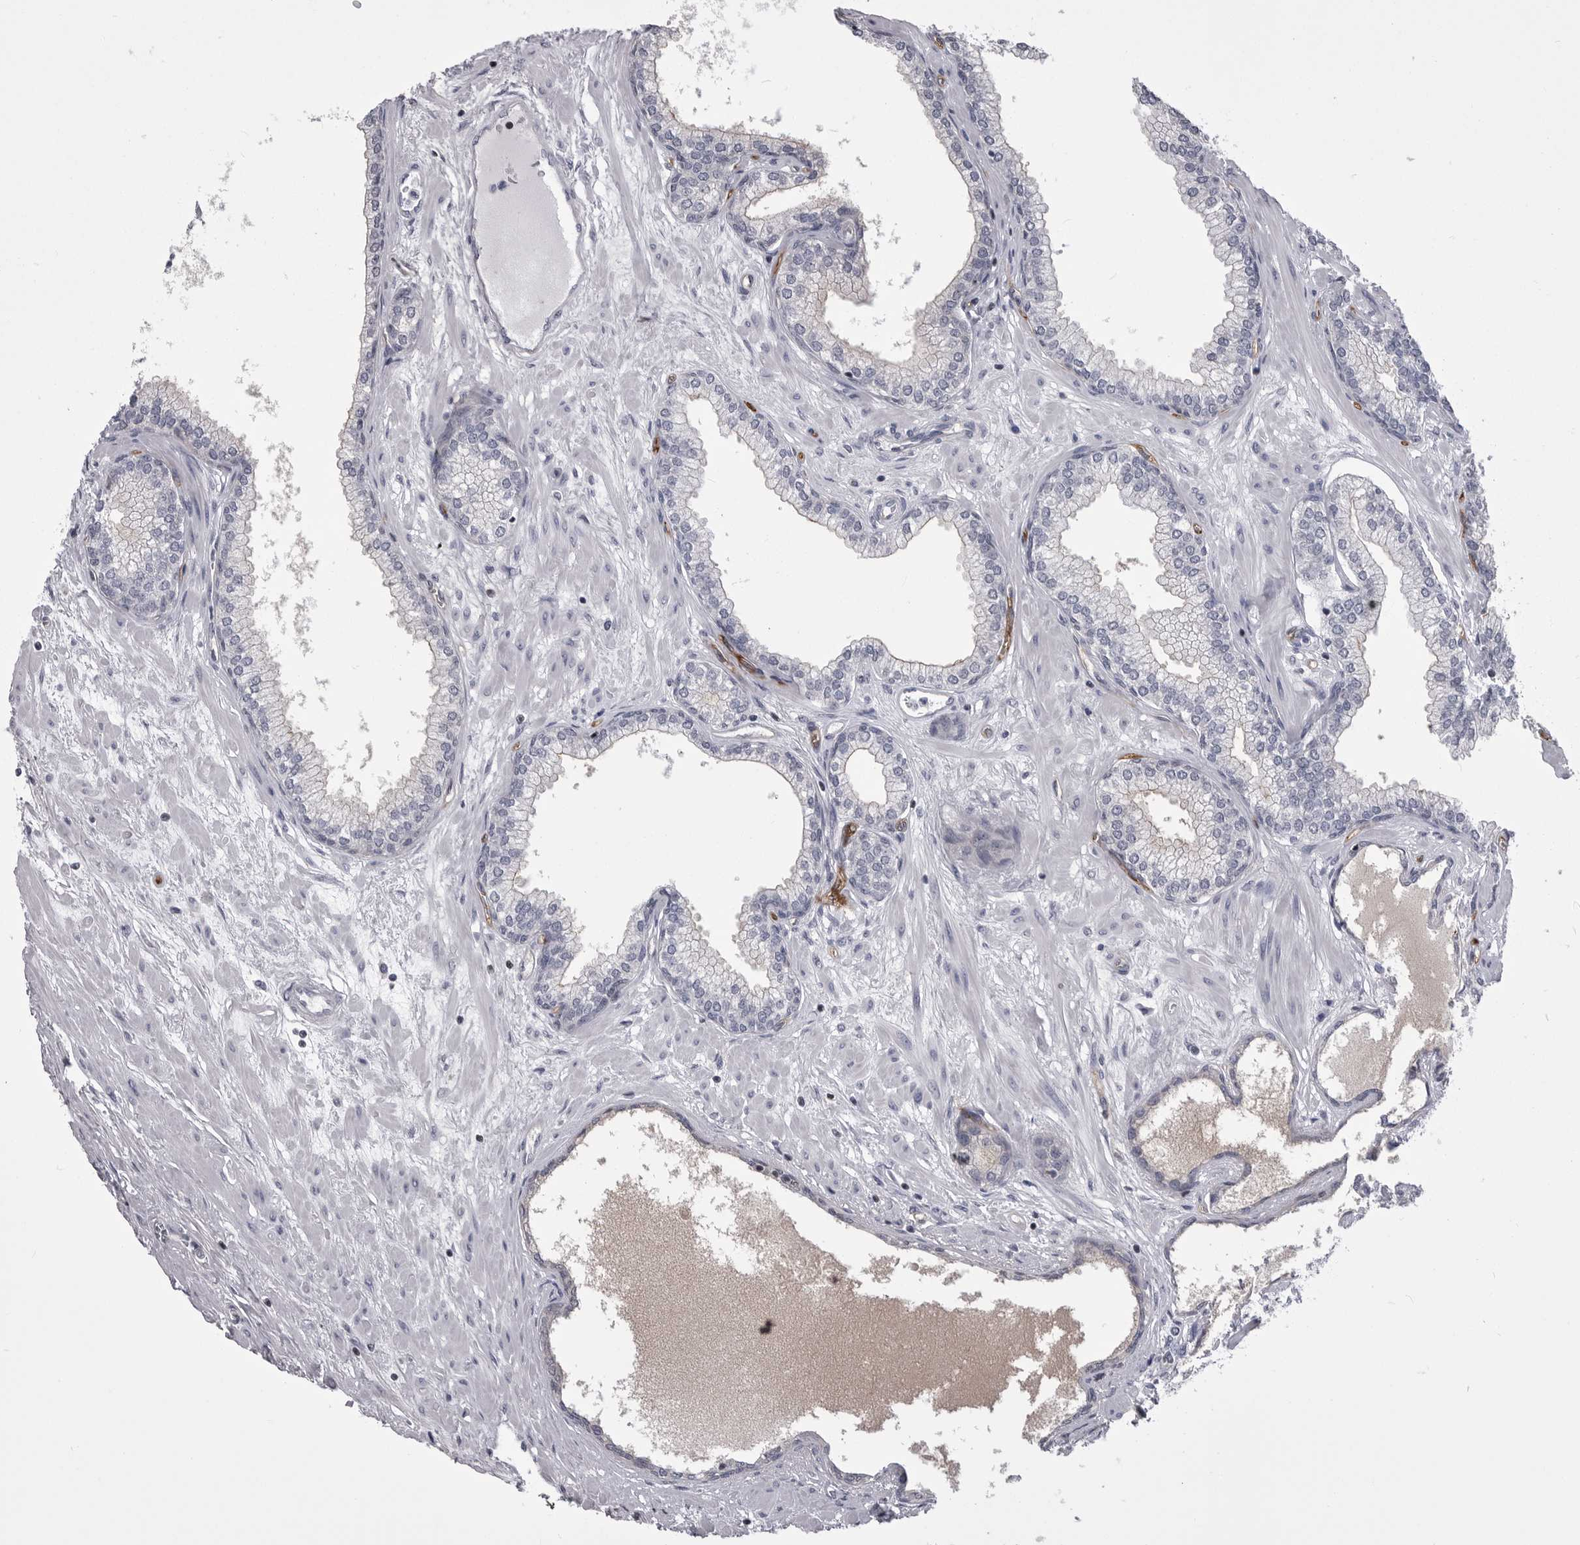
{"staining": {"intensity": "negative", "quantity": "none", "location": "none"}, "tissue": "prostate", "cell_type": "Glandular cells", "image_type": "normal", "snomed": [{"axis": "morphology", "description": "Normal tissue, NOS"}, {"axis": "morphology", "description": "Urothelial carcinoma, Low grade"}, {"axis": "topography", "description": "Urinary bladder"}, {"axis": "topography", "description": "Prostate"}], "caption": "High magnification brightfield microscopy of normal prostate stained with DAB (3,3'-diaminobenzidine) (brown) and counterstained with hematoxylin (blue): glandular cells show no significant expression.", "gene": "OPLAH", "patient": {"sex": "male", "age": 60}}